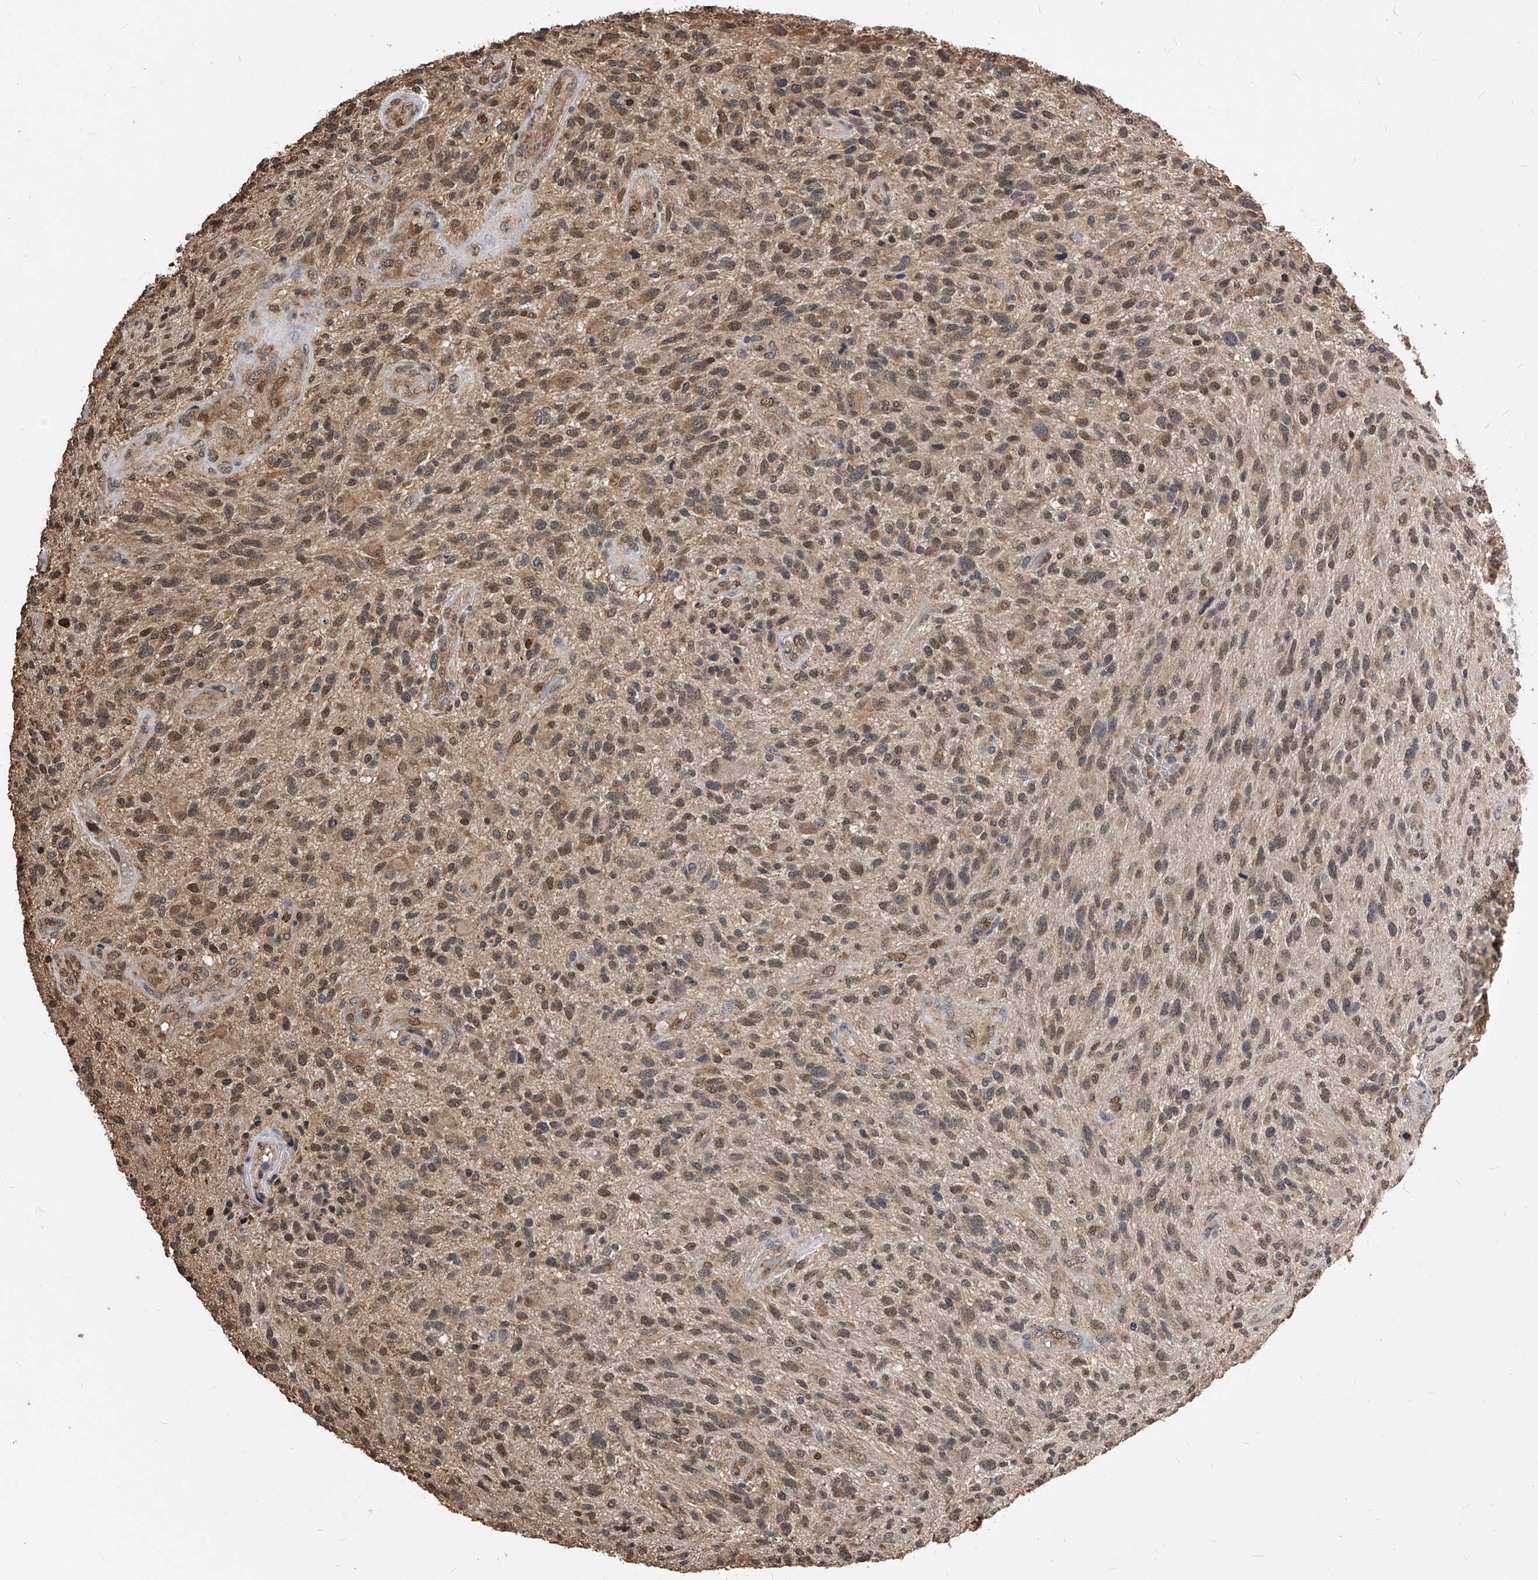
{"staining": {"intensity": "moderate", "quantity": ">75%", "location": "cytoplasmic/membranous,nuclear"}, "tissue": "glioma", "cell_type": "Tumor cells", "image_type": "cancer", "snomed": [{"axis": "morphology", "description": "Glioma, malignant, High grade"}, {"axis": "topography", "description": "Brain"}], "caption": "Malignant glioma (high-grade) tissue shows moderate cytoplasmic/membranous and nuclear positivity in approximately >75% of tumor cells, visualized by immunohistochemistry. (Brightfield microscopy of DAB IHC at high magnification).", "gene": "ID1", "patient": {"sex": "male", "age": 47}}